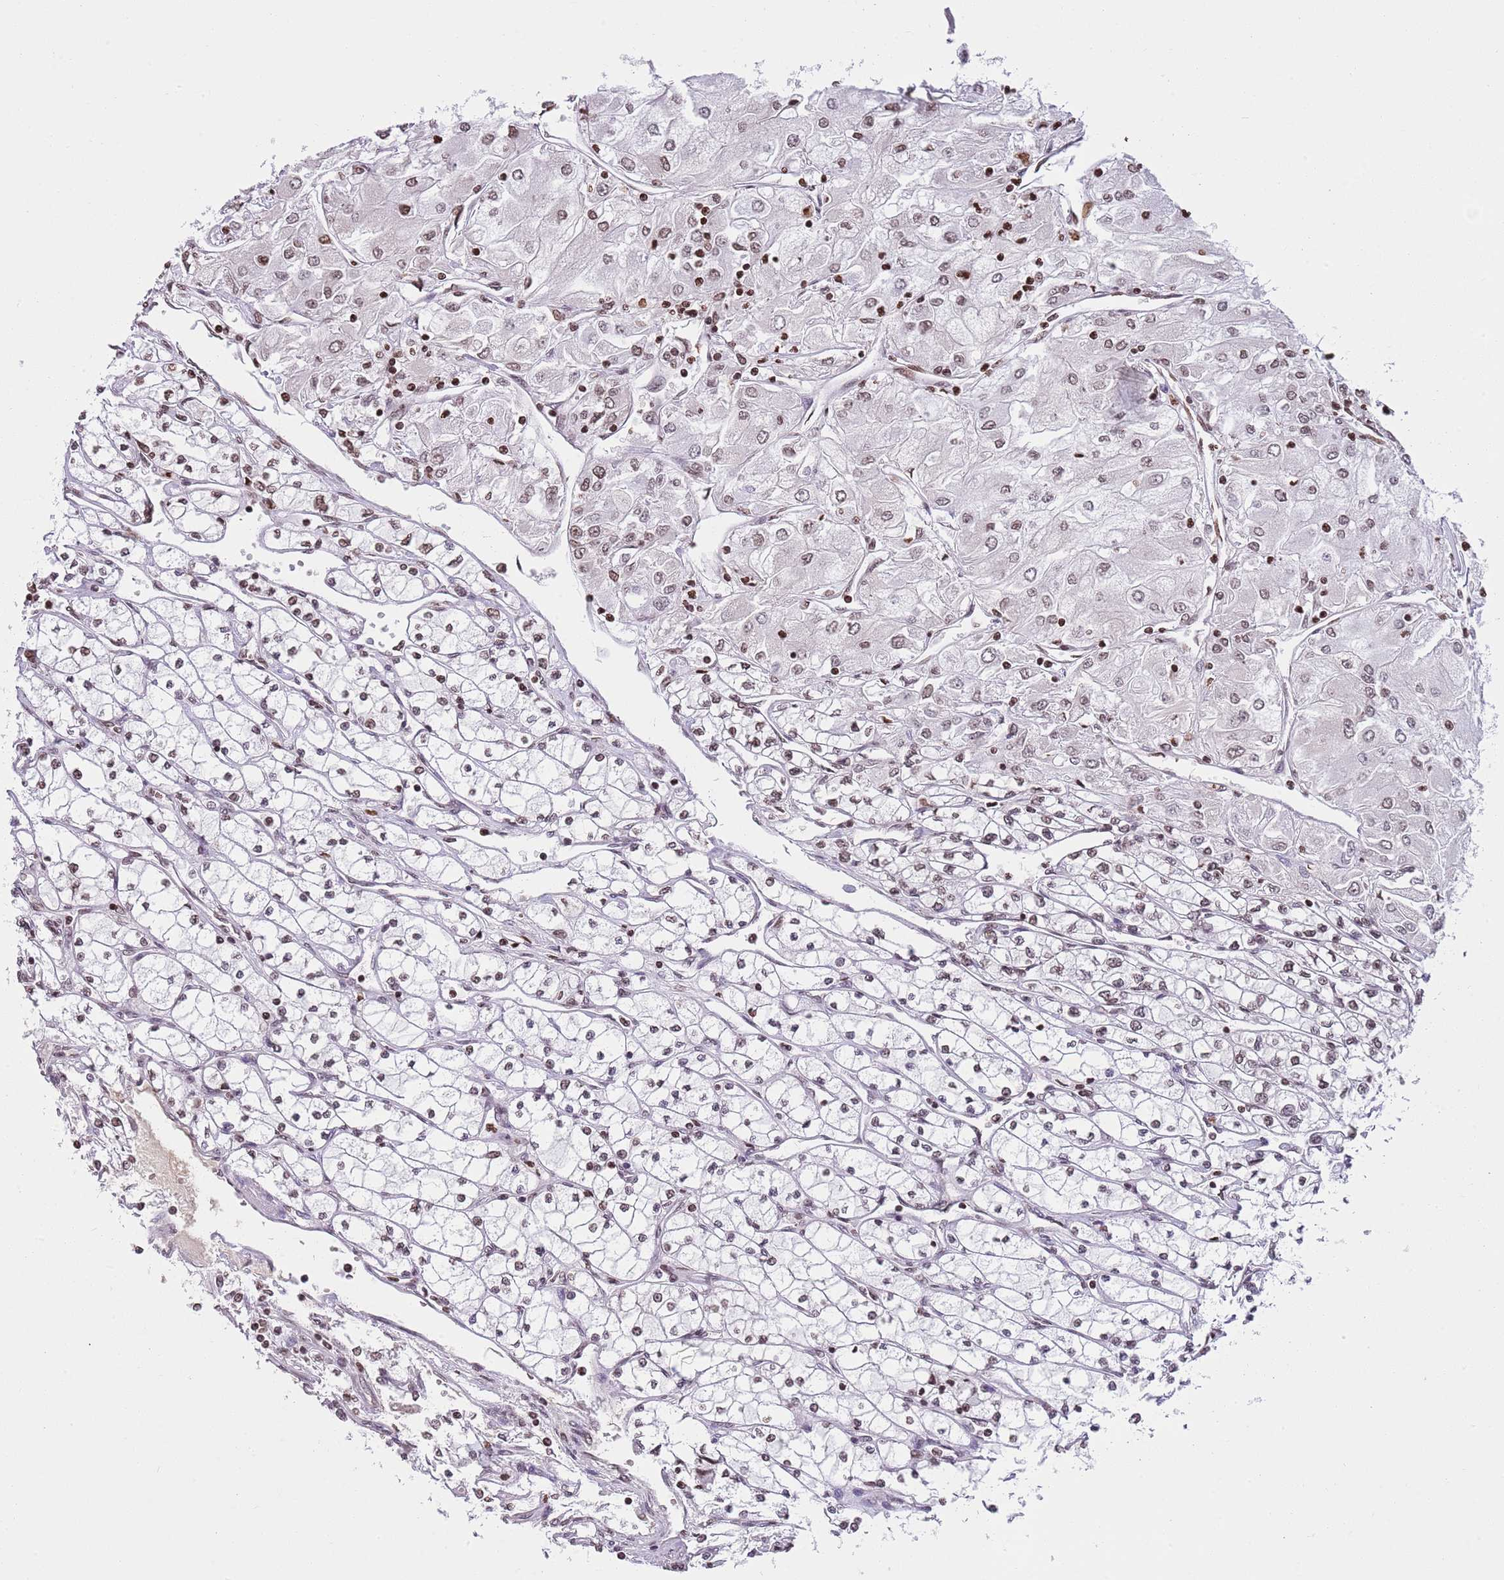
{"staining": {"intensity": "moderate", "quantity": "25%-75%", "location": "nuclear"}, "tissue": "renal cancer", "cell_type": "Tumor cells", "image_type": "cancer", "snomed": [{"axis": "morphology", "description": "Adenocarcinoma, NOS"}, {"axis": "topography", "description": "Kidney"}], "caption": "Adenocarcinoma (renal) was stained to show a protein in brown. There is medium levels of moderate nuclear staining in about 25%-75% of tumor cells.", "gene": "KPNA3", "patient": {"sex": "male", "age": 80}}